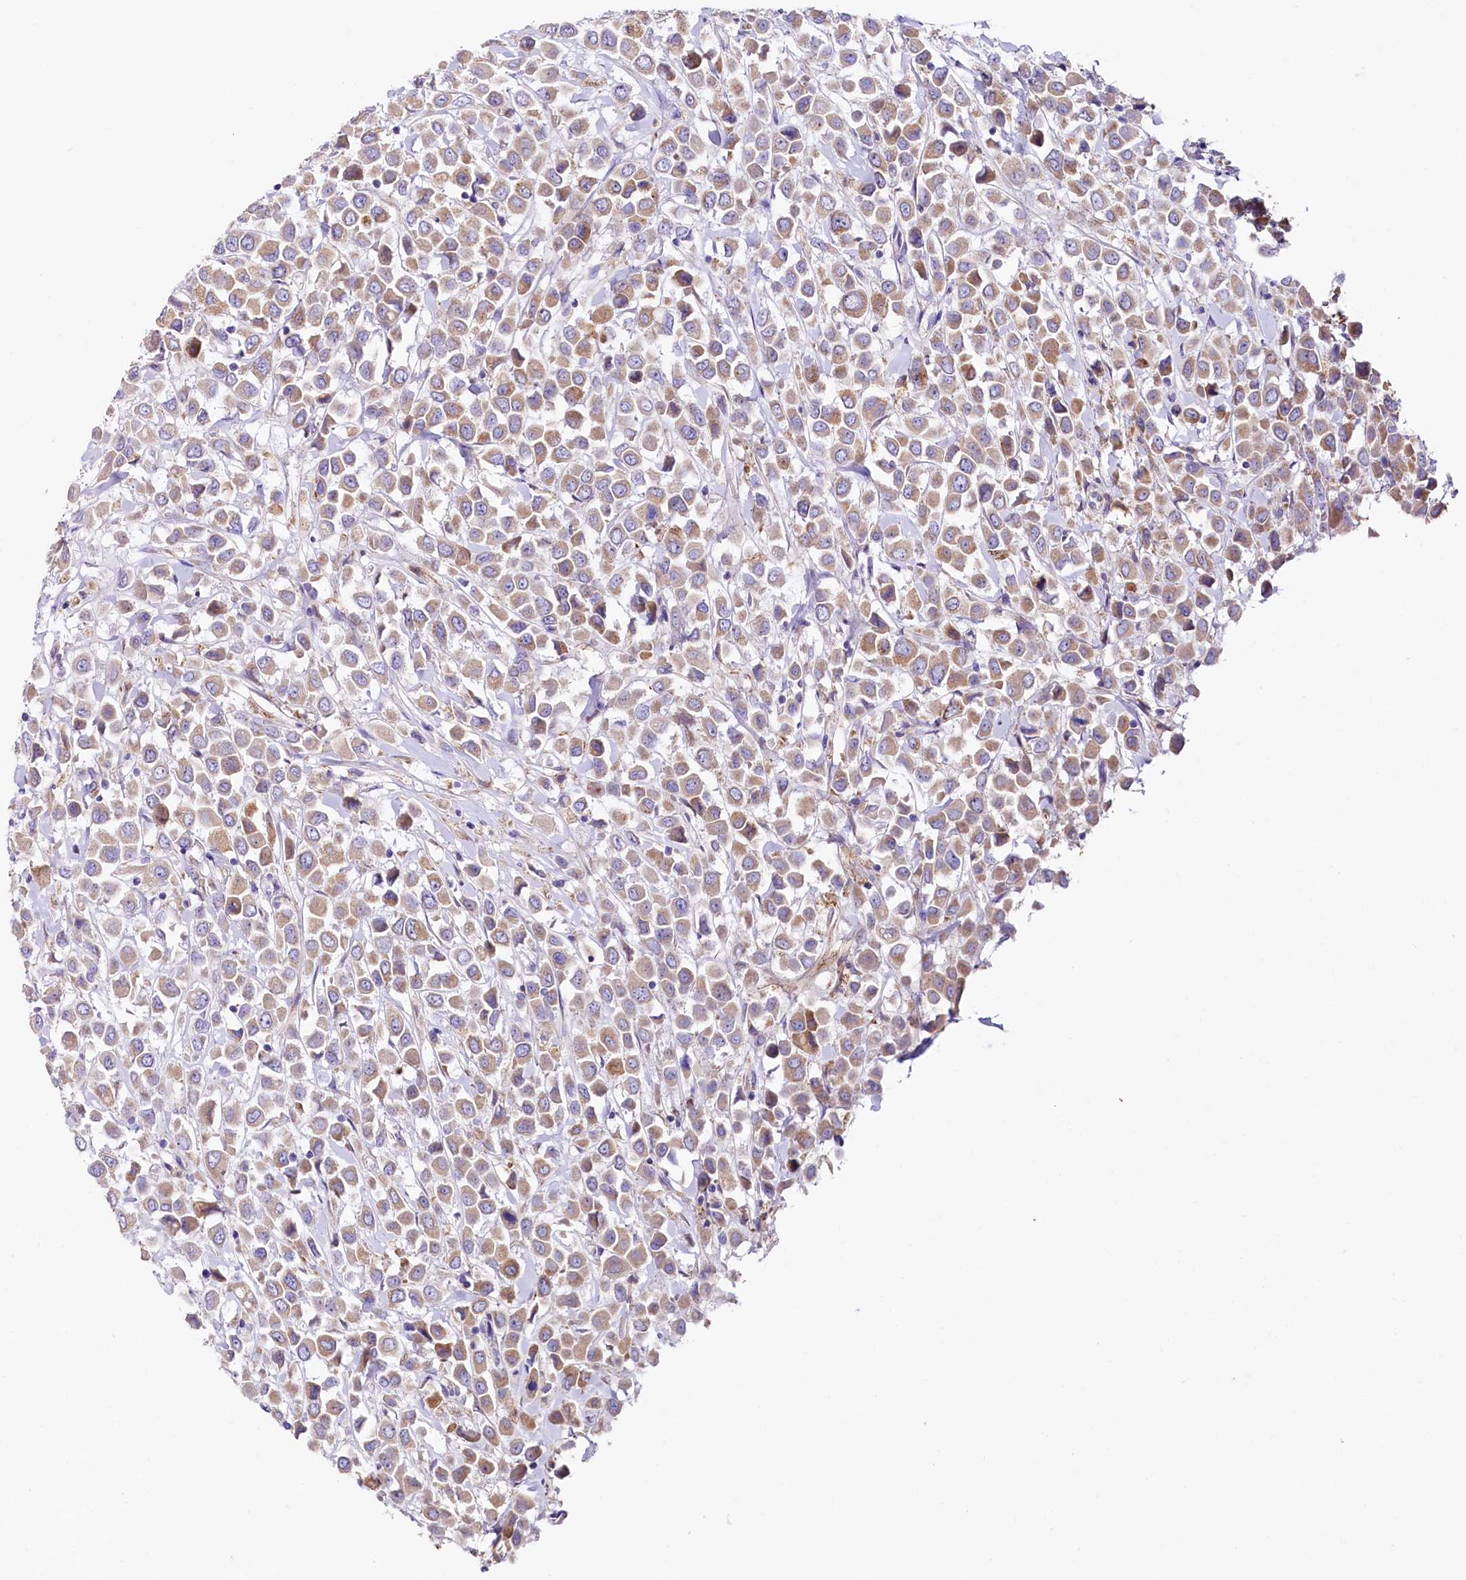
{"staining": {"intensity": "moderate", "quantity": ">75%", "location": "cytoplasmic/membranous"}, "tissue": "breast cancer", "cell_type": "Tumor cells", "image_type": "cancer", "snomed": [{"axis": "morphology", "description": "Duct carcinoma"}, {"axis": "topography", "description": "Breast"}], "caption": "Immunohistochemistry image of breast cancer (infiltrating ductal carcinoma) stained for a protein (brown), which exhibits medium levels of moderate cytoplasmic/membranous staining in about >75% of tumor cells.", "gene": "SACM1L", "patient": {"sex": "female", "age": 61}}